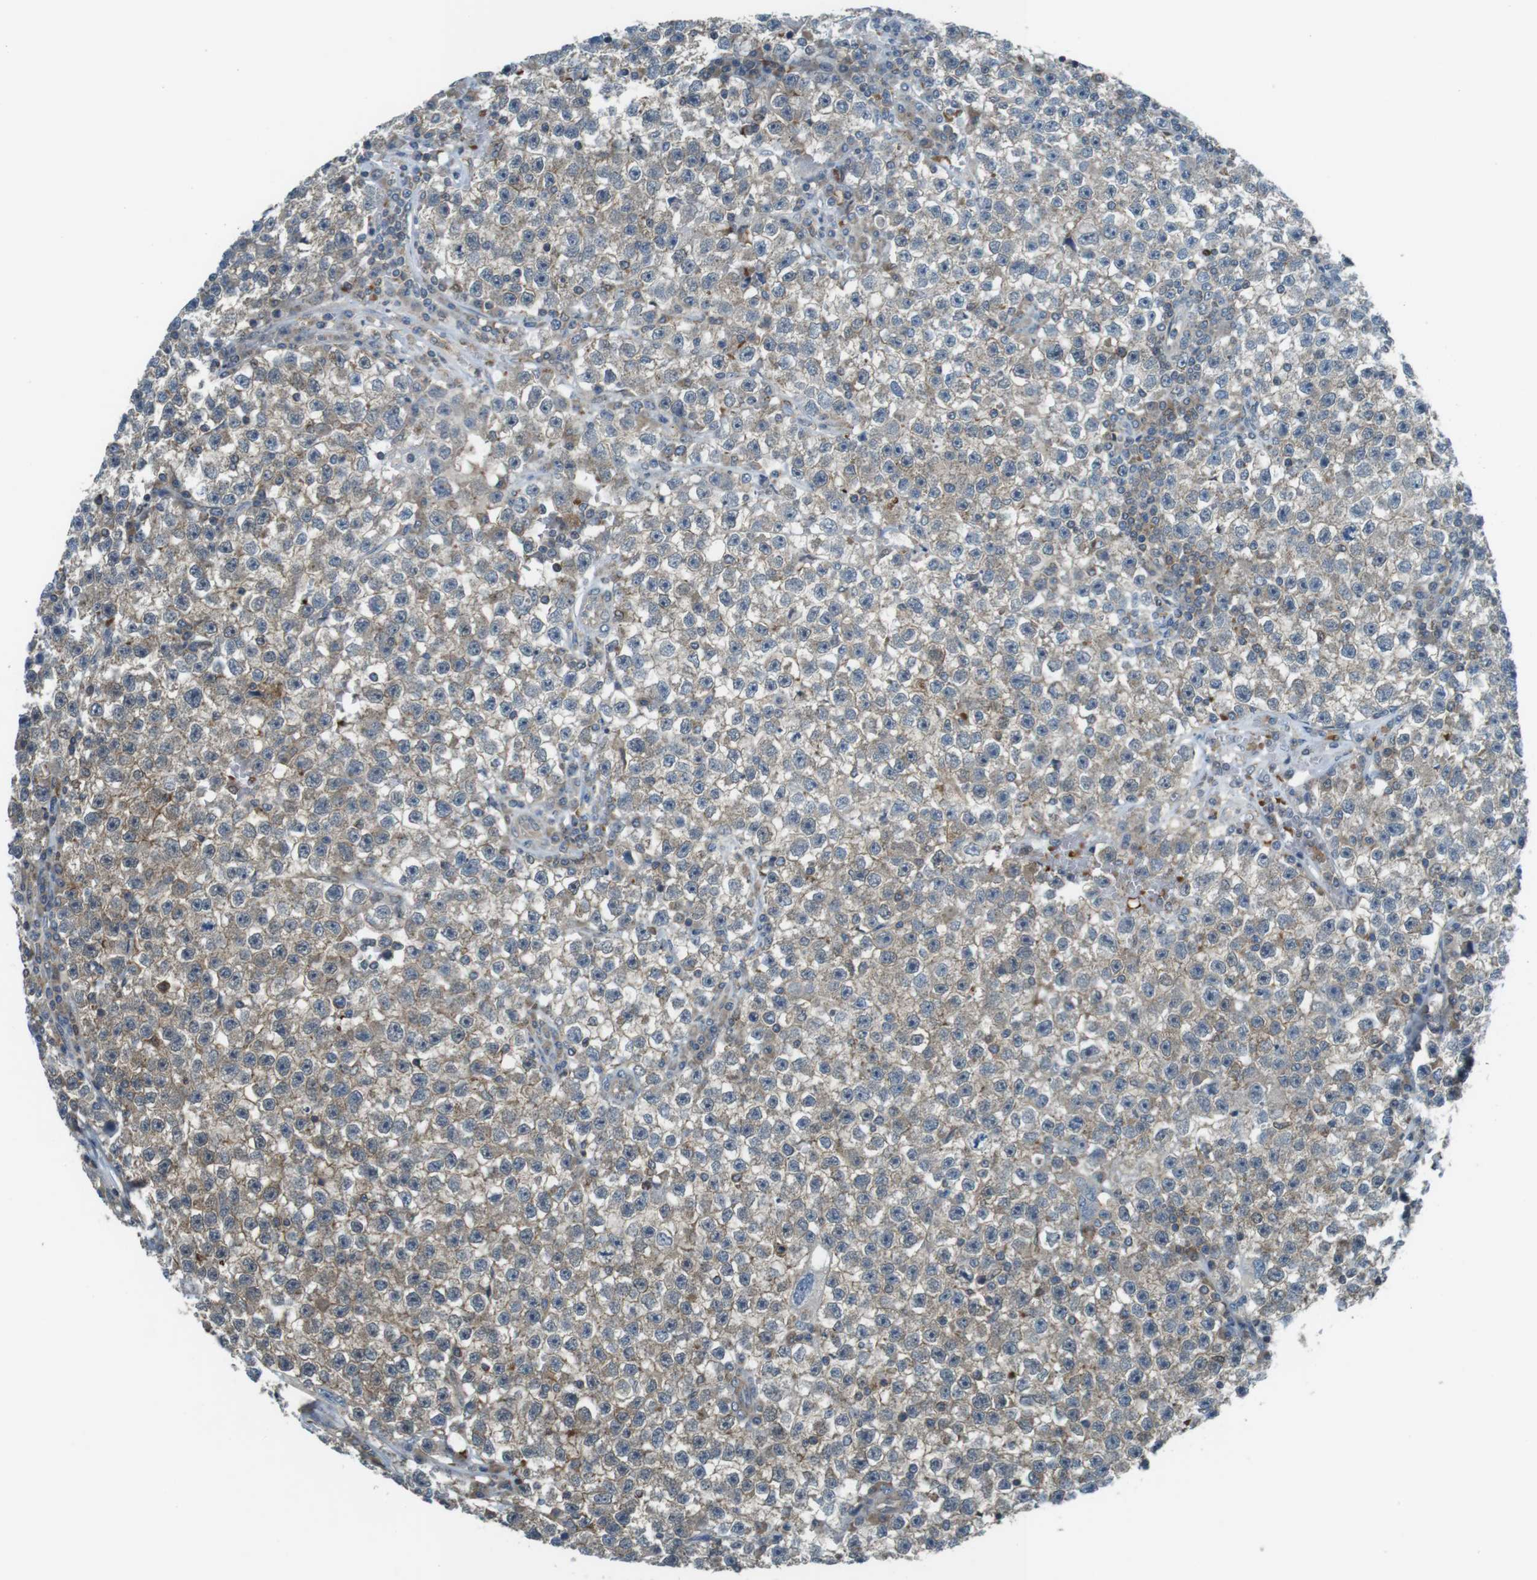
{"staining": {"intensity": "weak", "quantity": ">75%", "location": "cytoplasmic/membranous"}, "tissue": "testis cancer", "cell_type": "Tumor cells", "image_type": "cancer", "snomed": [{"axis": "morphology", "description": "Seminoma, NOS"}, {"axis": "topography", "description": "Testis"}], "caption": "A low amount of weak cytoplasmic/membranous expression is appreciated in approximately >75% of tumor cells in seminoma (testis) tissue.", "gene": "LRRC3B", "patient": {"sex": "male", "age": 22}}